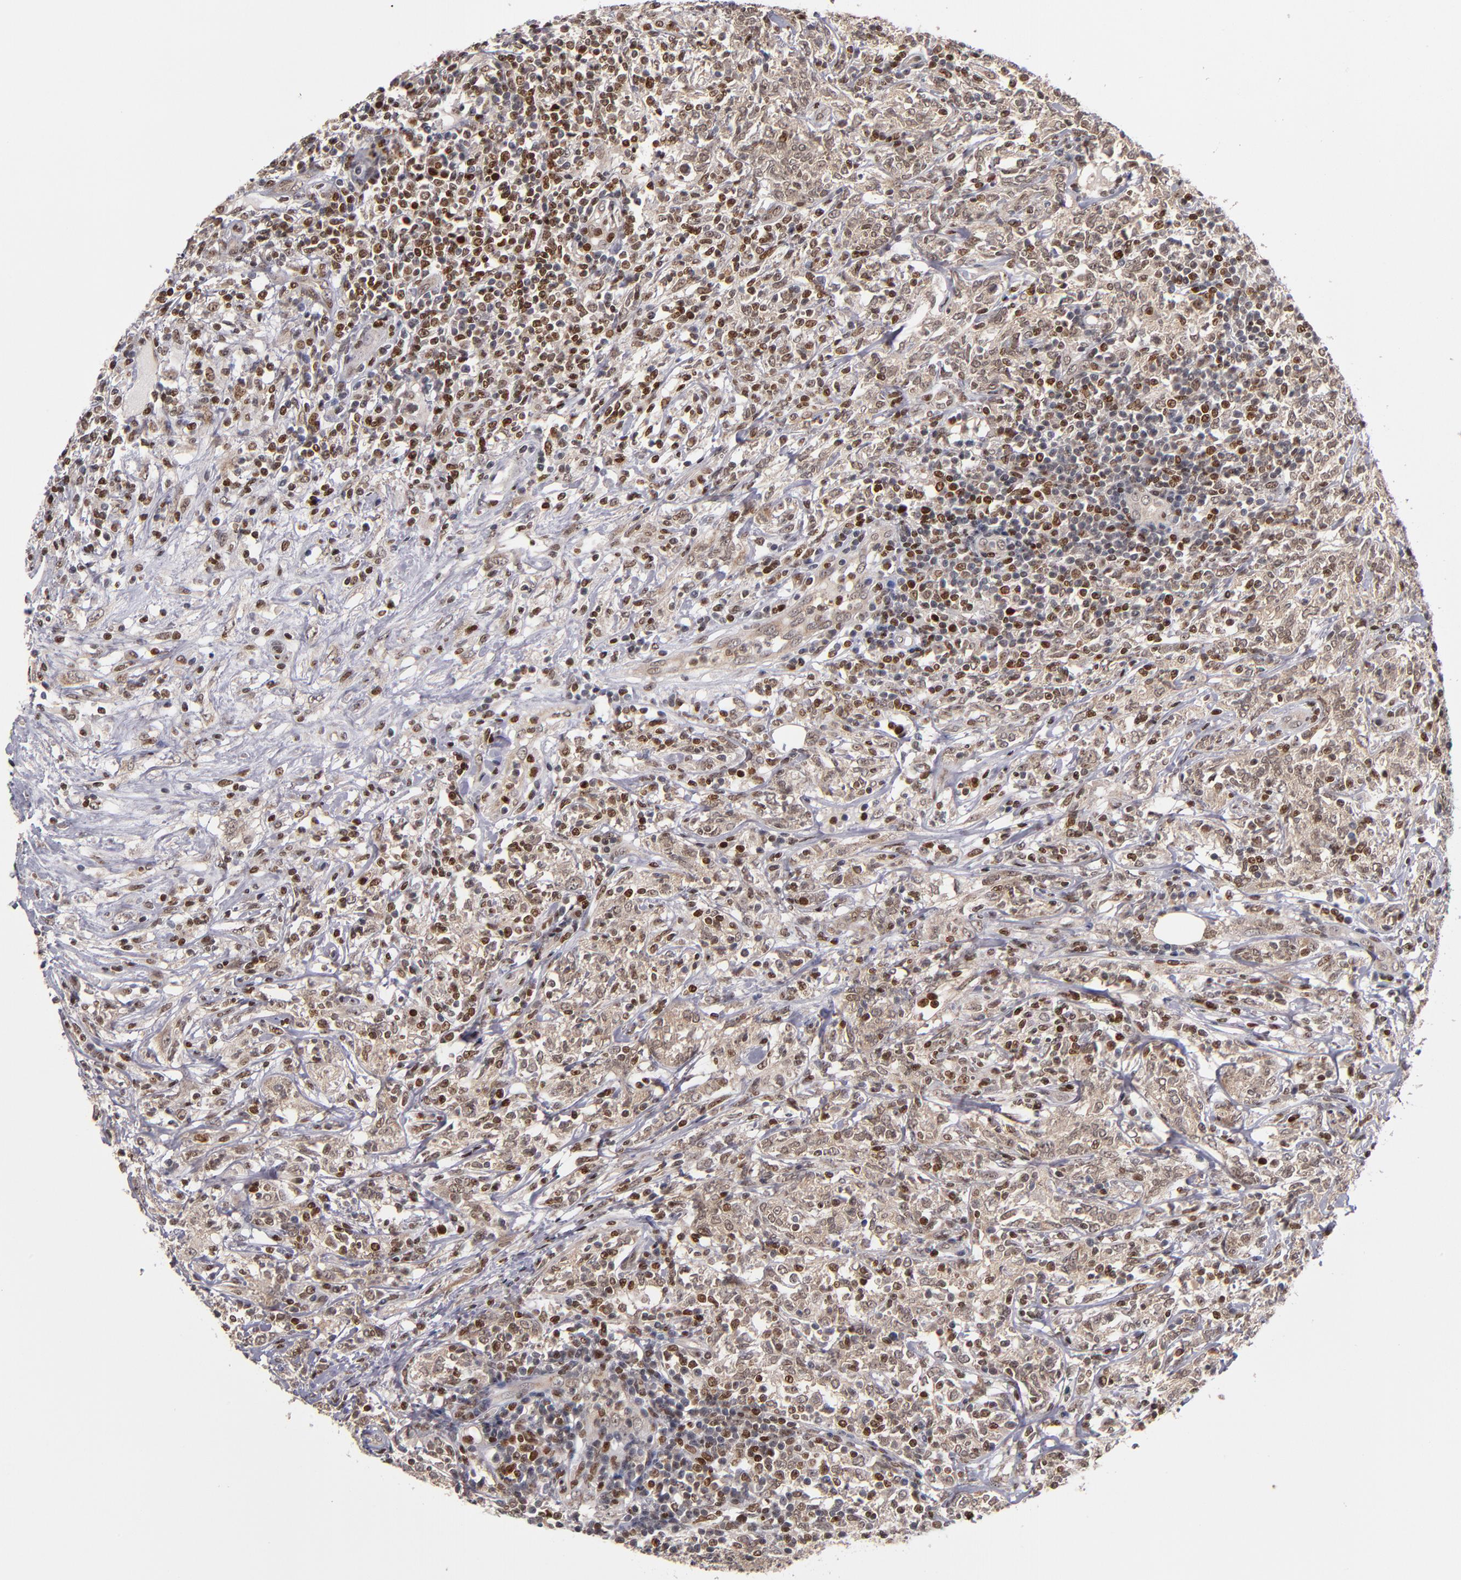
{"staining": {"intensity": "strong", "quantity": "<25%", "location": "nuclear"}, "tissue": "lymphoma", "cell_type": "Tumor cells", "image_type": "cancer", "snomed": [{"axis": "morphology", "description": "Malignant lymphoma, non-Hodgkin's type, High grade"}, {"axis": "topography", "description": "Lymph node"}], "caption": "Immunohistochemical staining of lymphoma demonstrates medium levels of strong nuclear positivity in about <25% of tumor cells.", "gene": "KDM6A", "patient": {"sex": "female", "age": 84}}